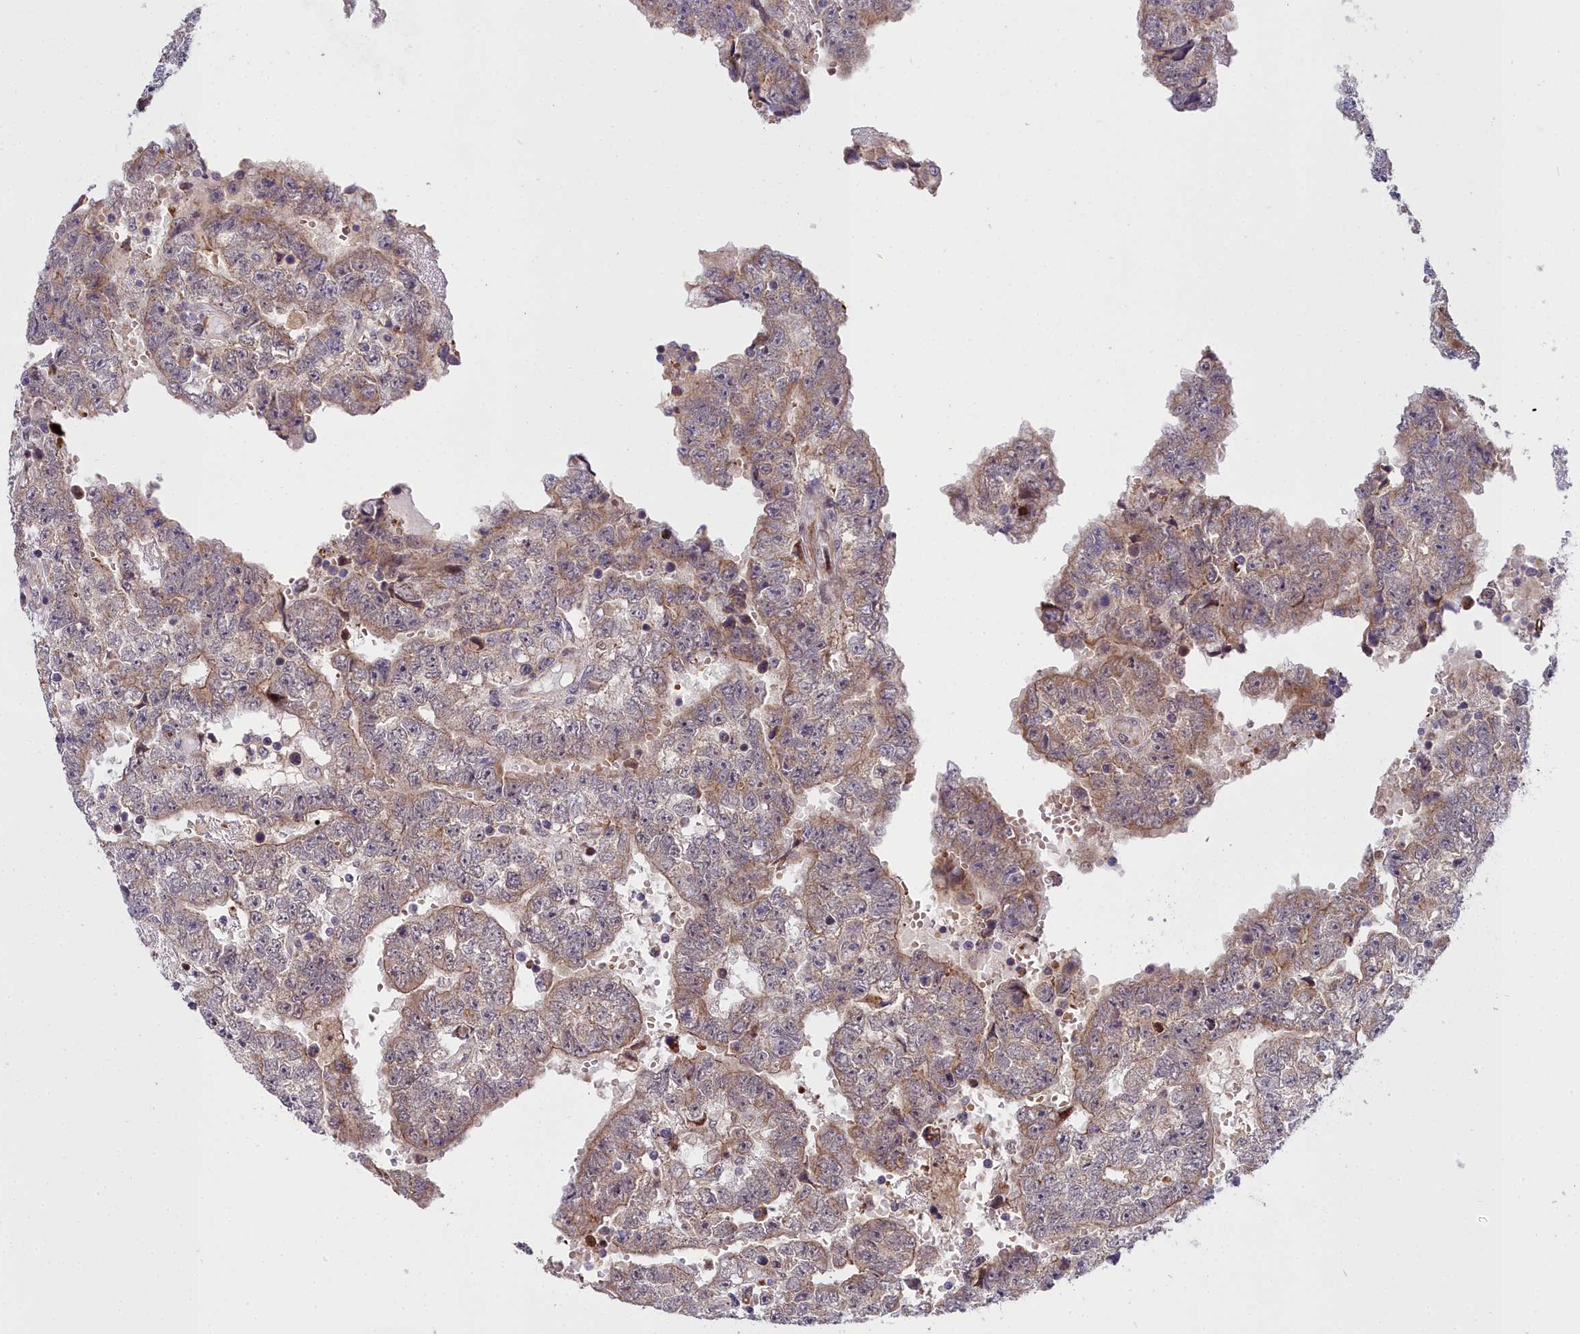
{"staining": {"intensity": "weak", "quantity": "25%-75%", "location": "cytoplasmic/membranous"}, "tissue": "testis cancer", "cell_type": "Tumor cells", "image_type": "cancer", "snomed": [{"axis": "morphology", "description": "Carcinoma, Embryonal, NOS"}, {"axis": "topography", "description": "Testis"}], "caption": "Testis cancer stained with a brown dye demonstrates weak cytoplasmic/membranous positive positivity in approximately 25%-75% of tumor cells.", "gene": "MRPS11", "patient": {"sex": "male", "age": 25}}